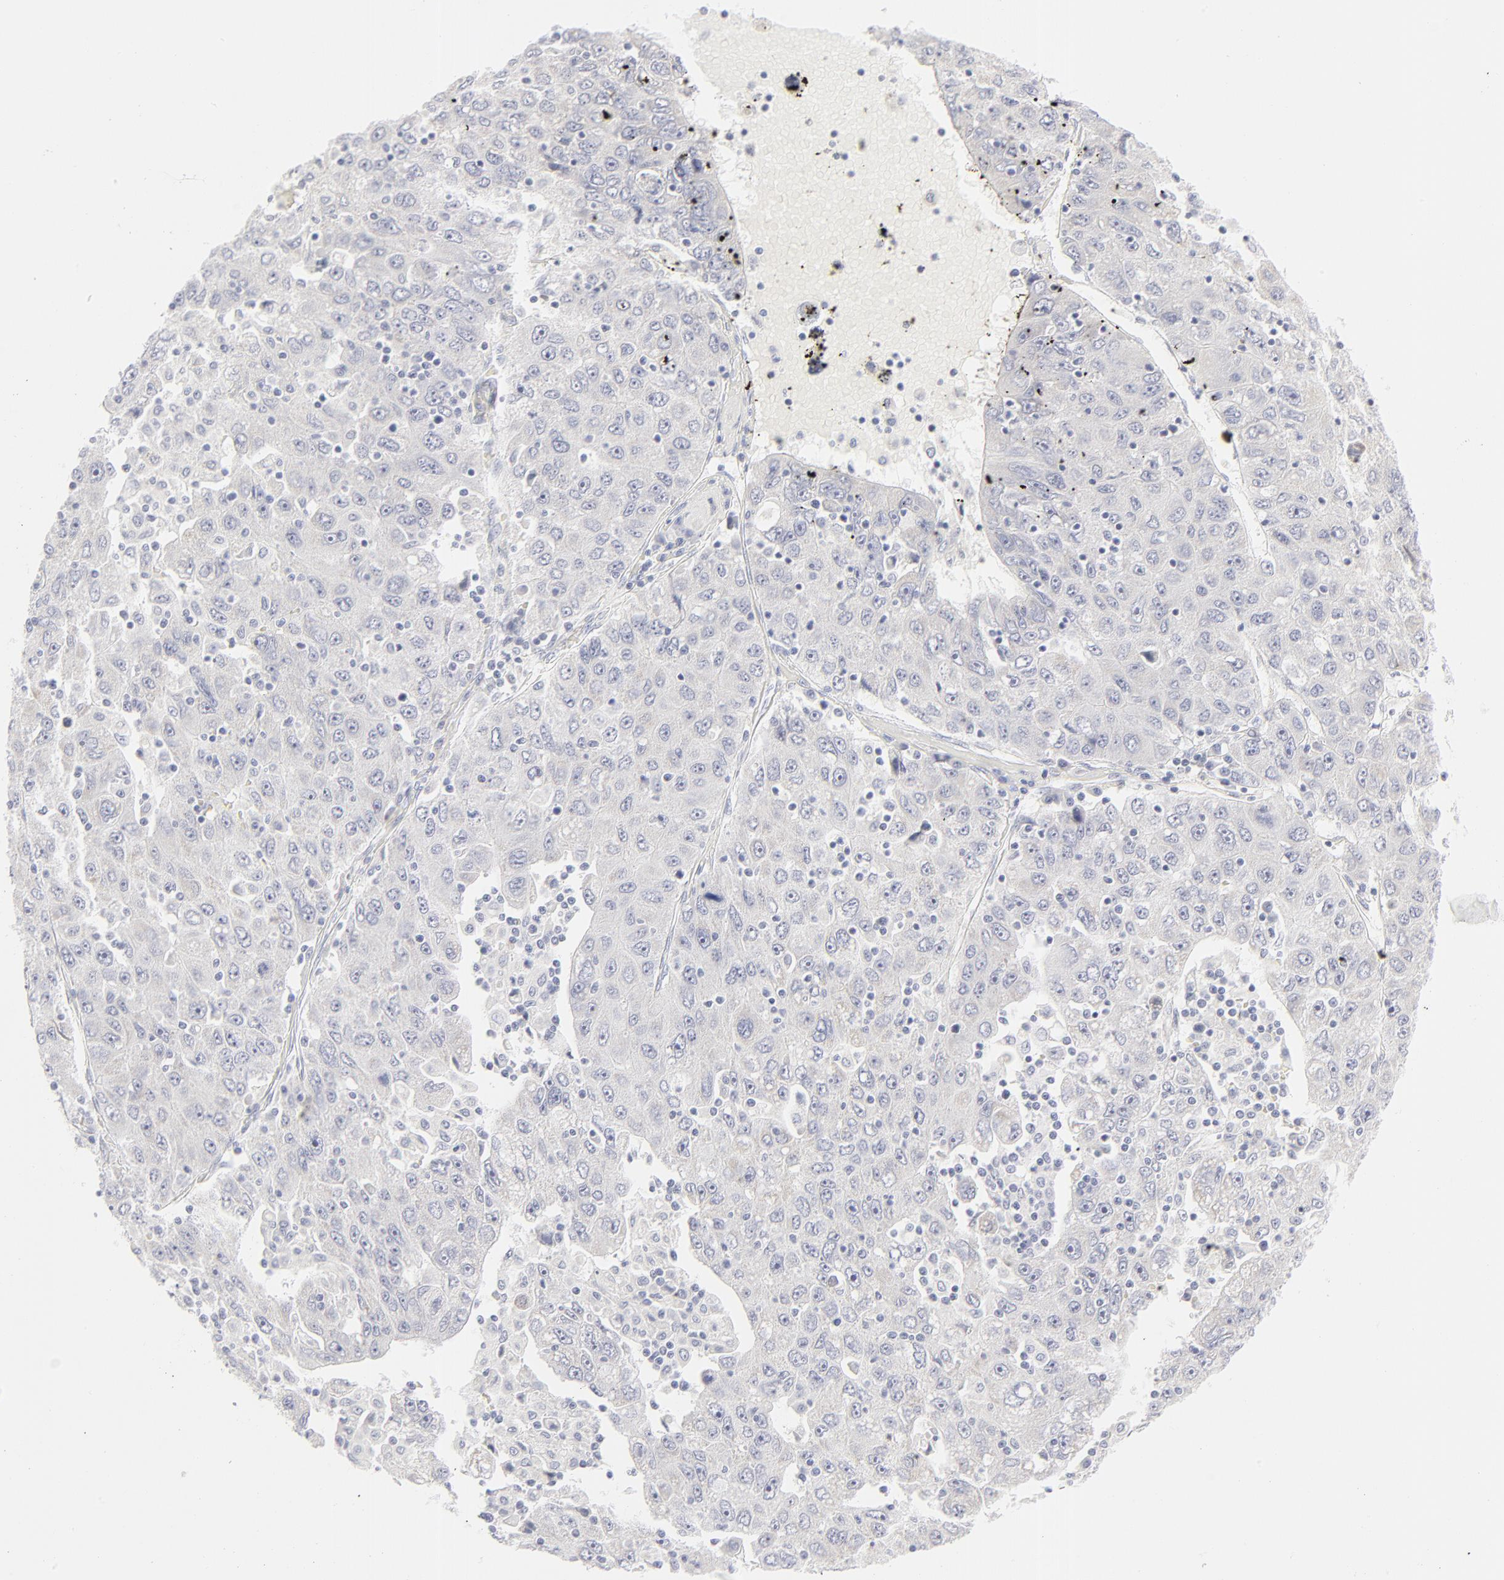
{"staining": {"intensity": "negative", "quantity": "none", "location": "none"}, "tissue": "liver cancer", "cell_type": "Tumor cells", "image_type": "cancer", "snomed": [{"axis": "morphology", "description": "Carcinoma, Hepatocellular, NOS"}, {"axis": "topography", "description": "Liver"}], "caption": "Immunohistochemistry (IHC) histopathology image of neoplastic tissue: liver cancer (hepatocellular carcinoma) stained with DAB (3,3'-diaminobenzidine) demonstrates no significant protein staining in tumor cells.", "gene": "NPNT", "patient": {"sex": "male", "age": 49}}